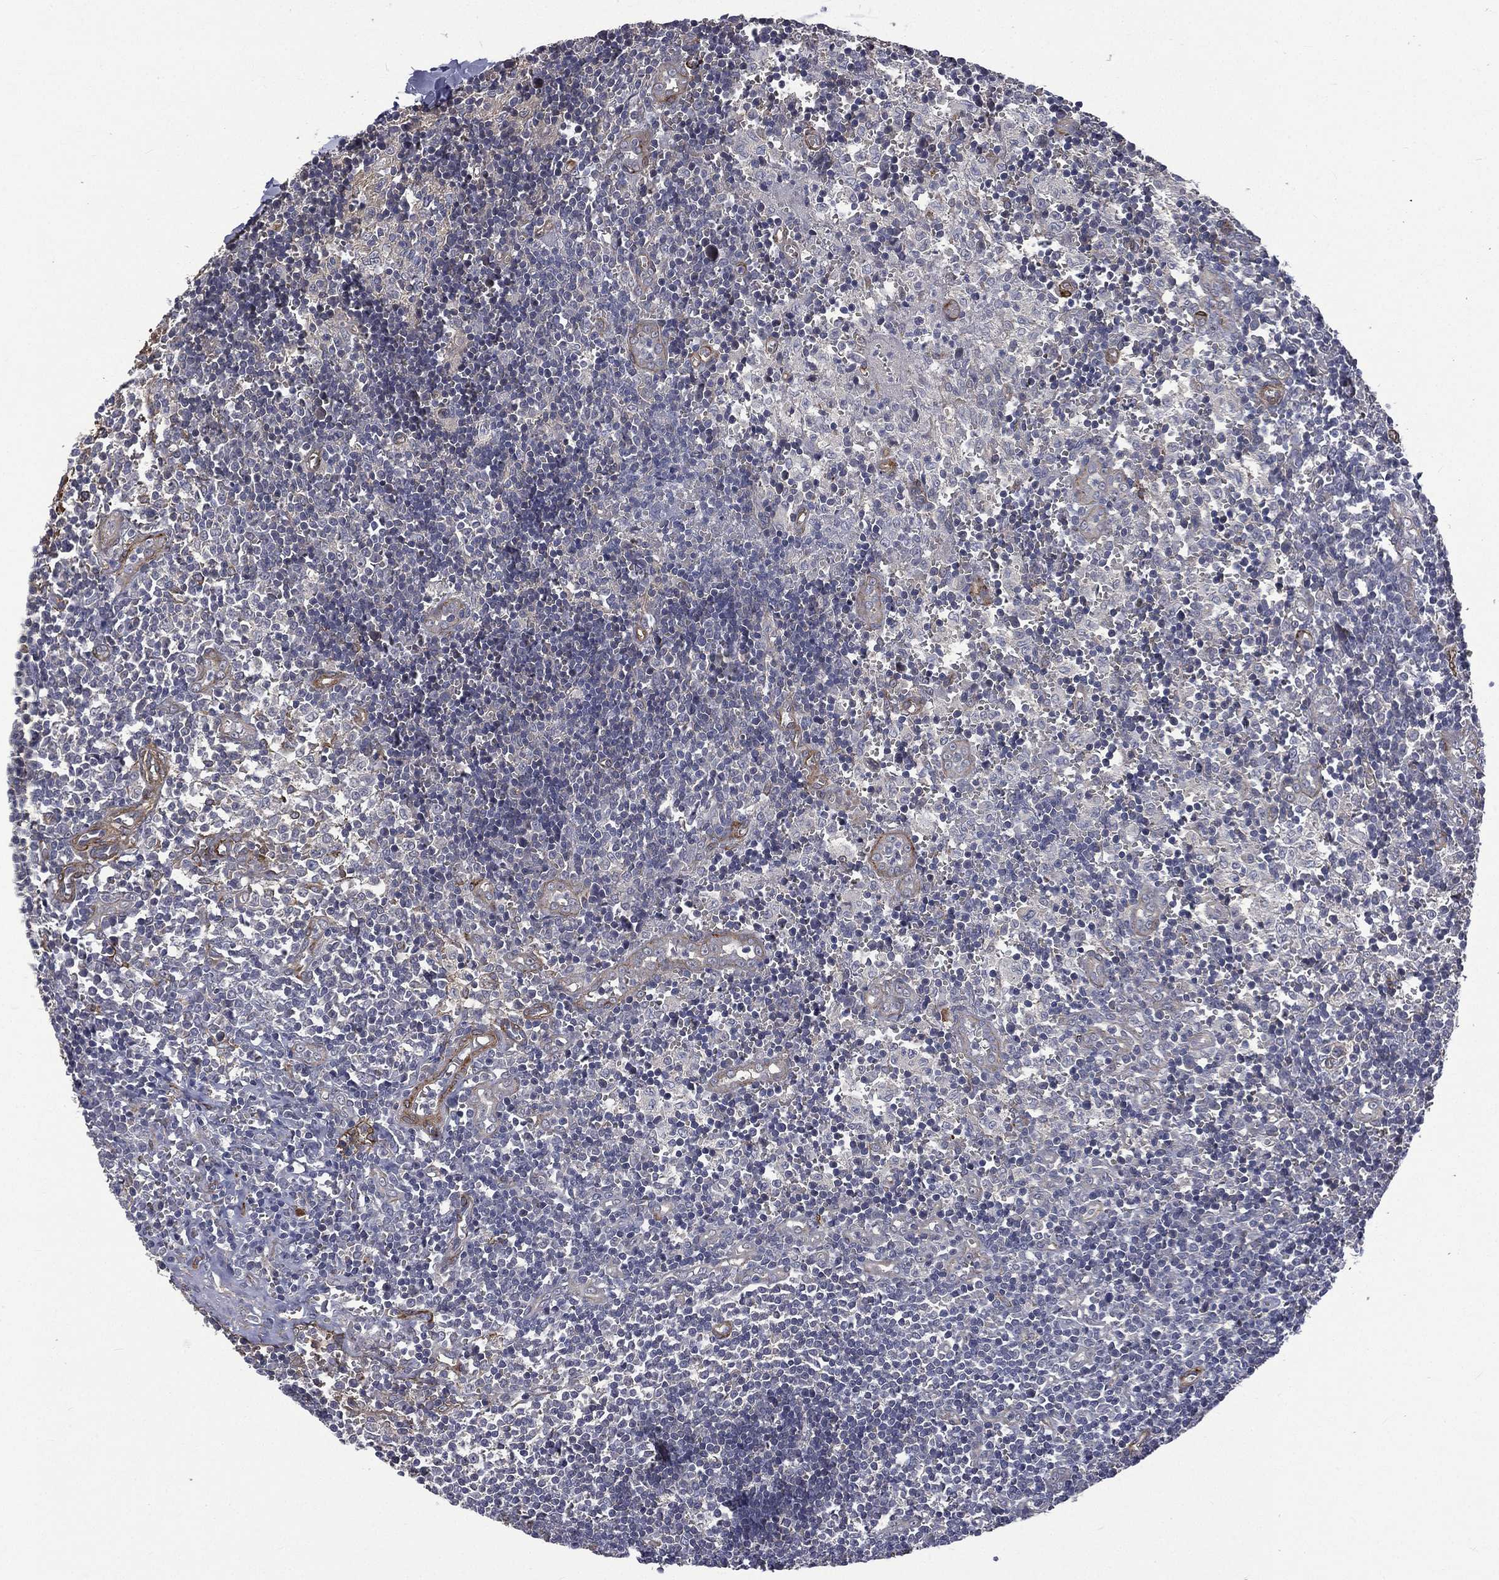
{"staining": {"intensity": "negative", "quantity": "none", "location": "none"}, "tissue": "lymph node", "cell_type": "Non-germinal center cells", "image_type": "normal", "snomed": [{"axis": "morphology", "description": "Normal tissue, NOS"}, {"axis": "topography", "description": "Lymph node"}, {"axis": "topography", "description": "Salivary gland"}], "caption": "Immunohistochemistry (IHC) image of unremarkable lymph node stained for a protein (brown), which reveals no staining in non-germinal center cells.", "gene": "PPFIBP1", "patient": {"sex": "male", "age": 78}}